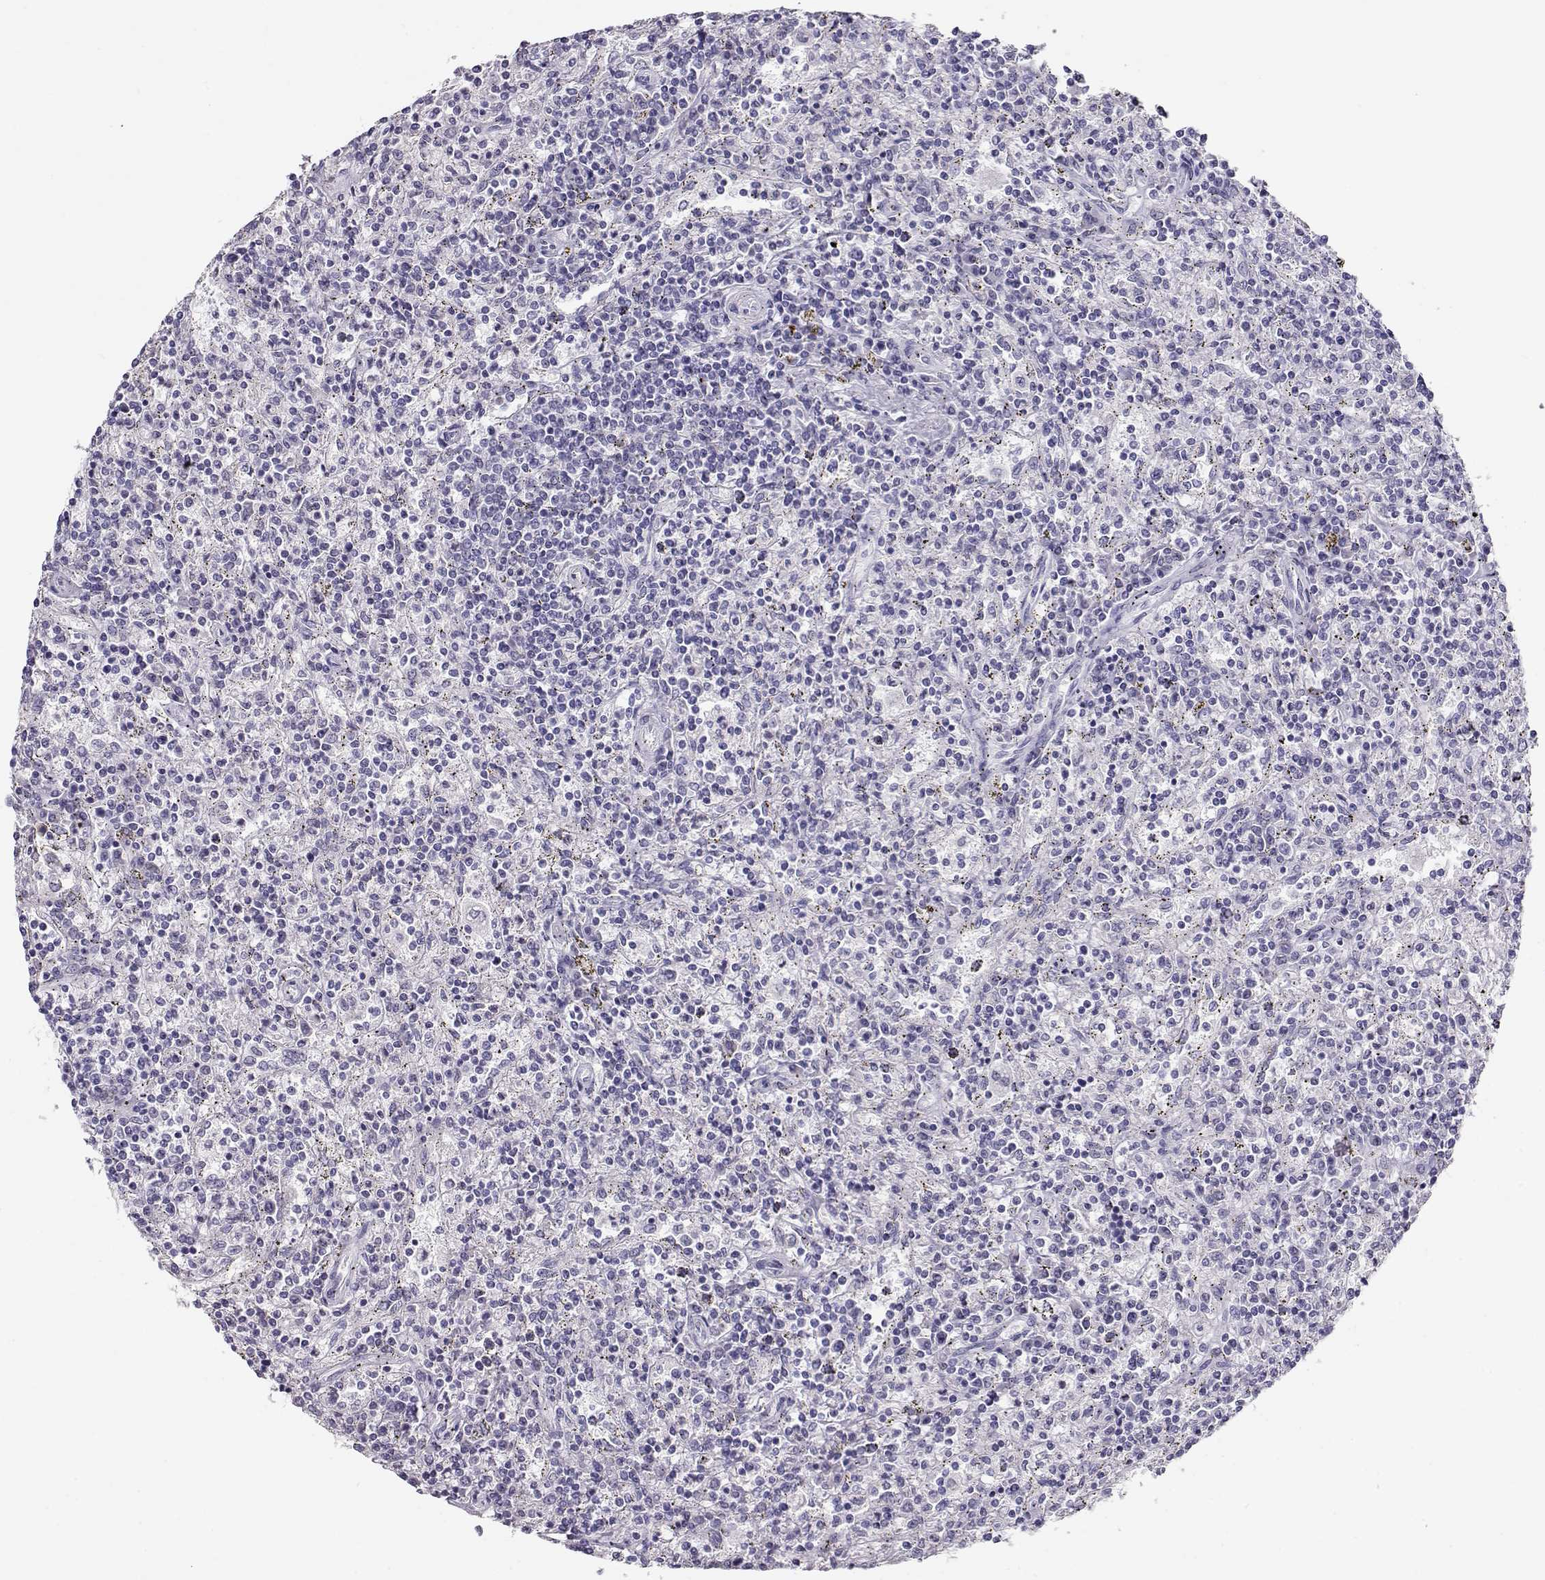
{"staining": {"intensity": "negative", "quantity": "none", "location": "none"}, "tissue": "lymphoma", "cell_type": "Tumor cells", "image_type": "cancer", "snomed": [{"axis": "morphology", "description": "Malignant lymphoma, non-Hodgkin's type, Low grade"}, {"axis": "topography", "description": "Spleen"}], "caption": "Immunohistochemical staining of lymphoma exhibits no significant expression in tumor cells. (Immunohistochemistry (ihc), brightfield microscopy, high magnification).", "gene": "RBM44", "patient": {"sex": "male", "age": 62}}